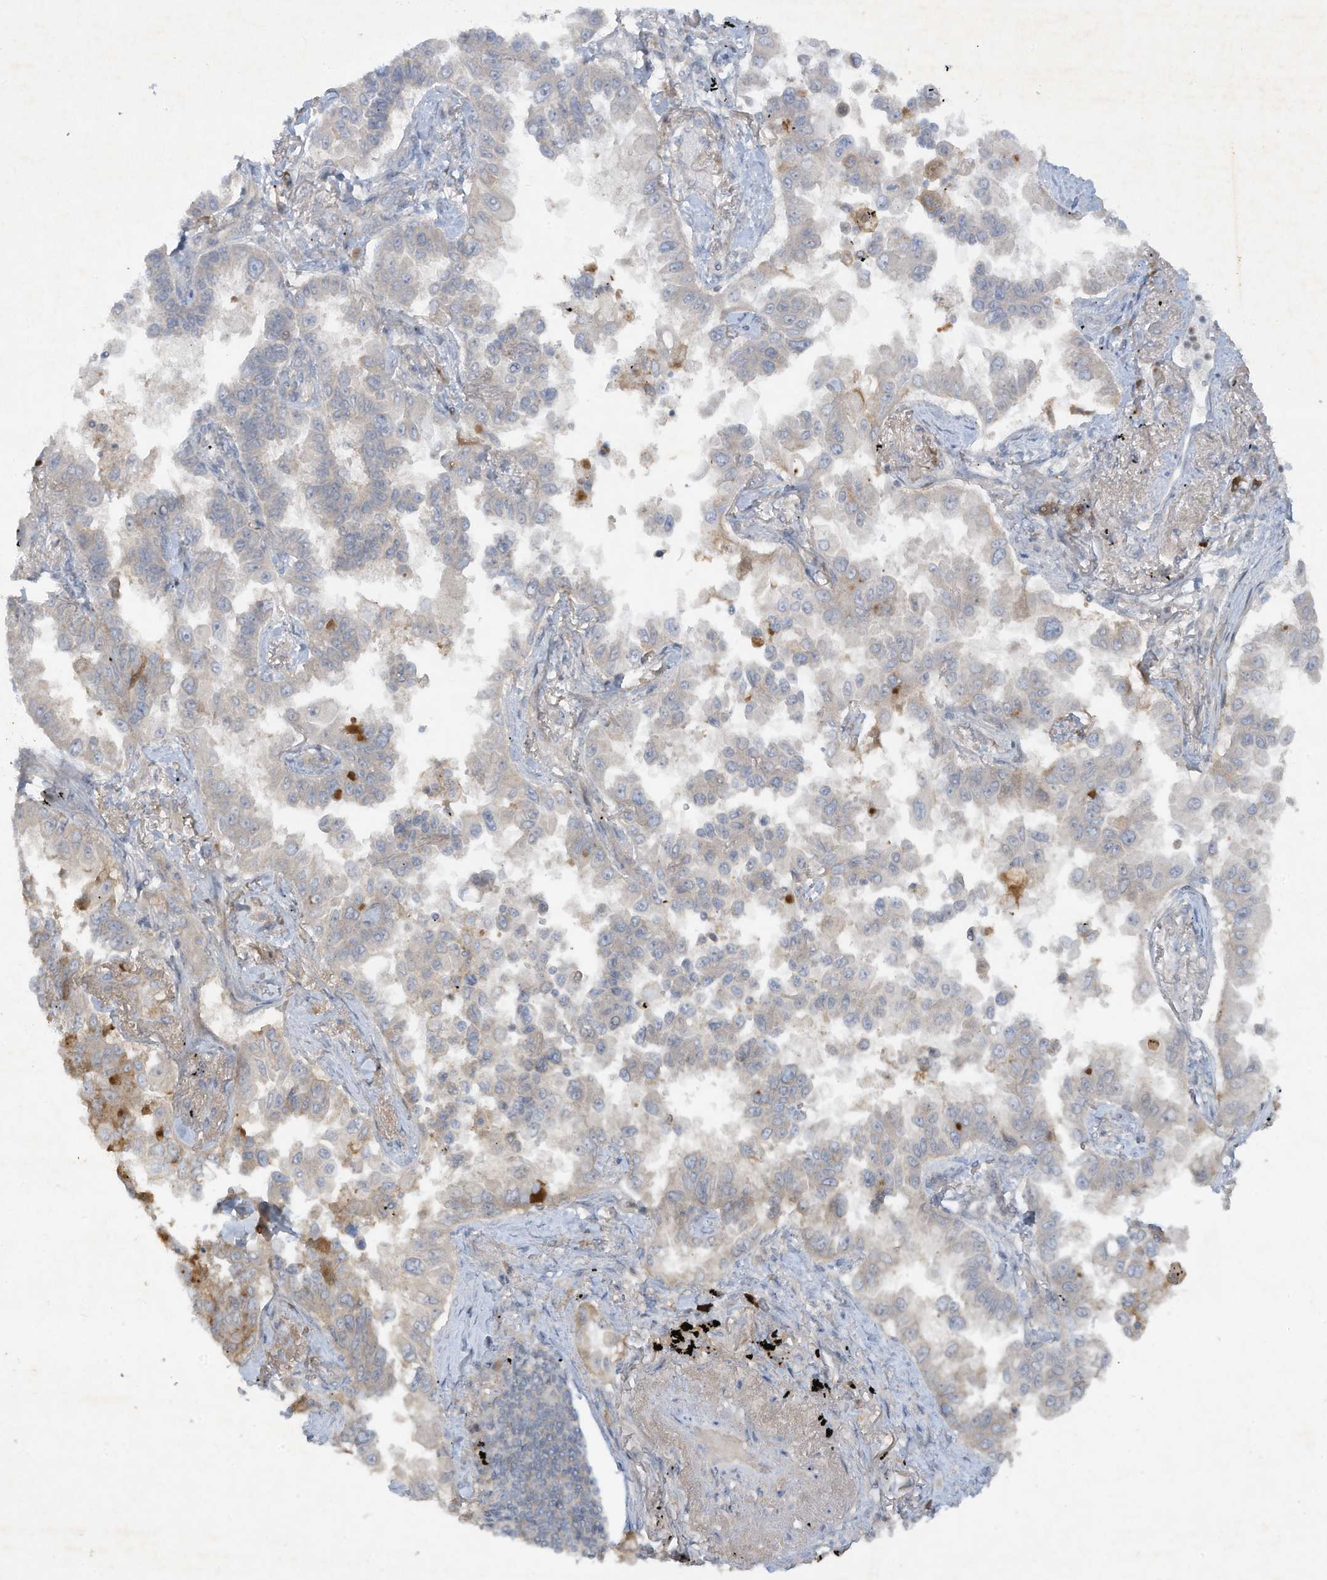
{"staining": {"intensity": "negative", "quantity": "none", "location": "none"}, "tissue": "lung cancer", "cell_type": "Tumor cells", "image_type": "cancer", "snomed": [{"axis": "morphology", "description": "Adenocarcinoma, NOS"}, {"axis": "topography", "description": "Lung"}], "caption": "High magnification brightfield microscopy of lung adenocarcinoma stained with DAB (brown) and counterstained with hematoxylin (blue): tumor cells show no significant staining. The staining is performed using DAB (3,3'-diaminobenzidine) brown chromogen with nuclei counter-stained in using hematoxylin.", "gene": "FETUB", "patient": {"sex": "female", "age": 67}}